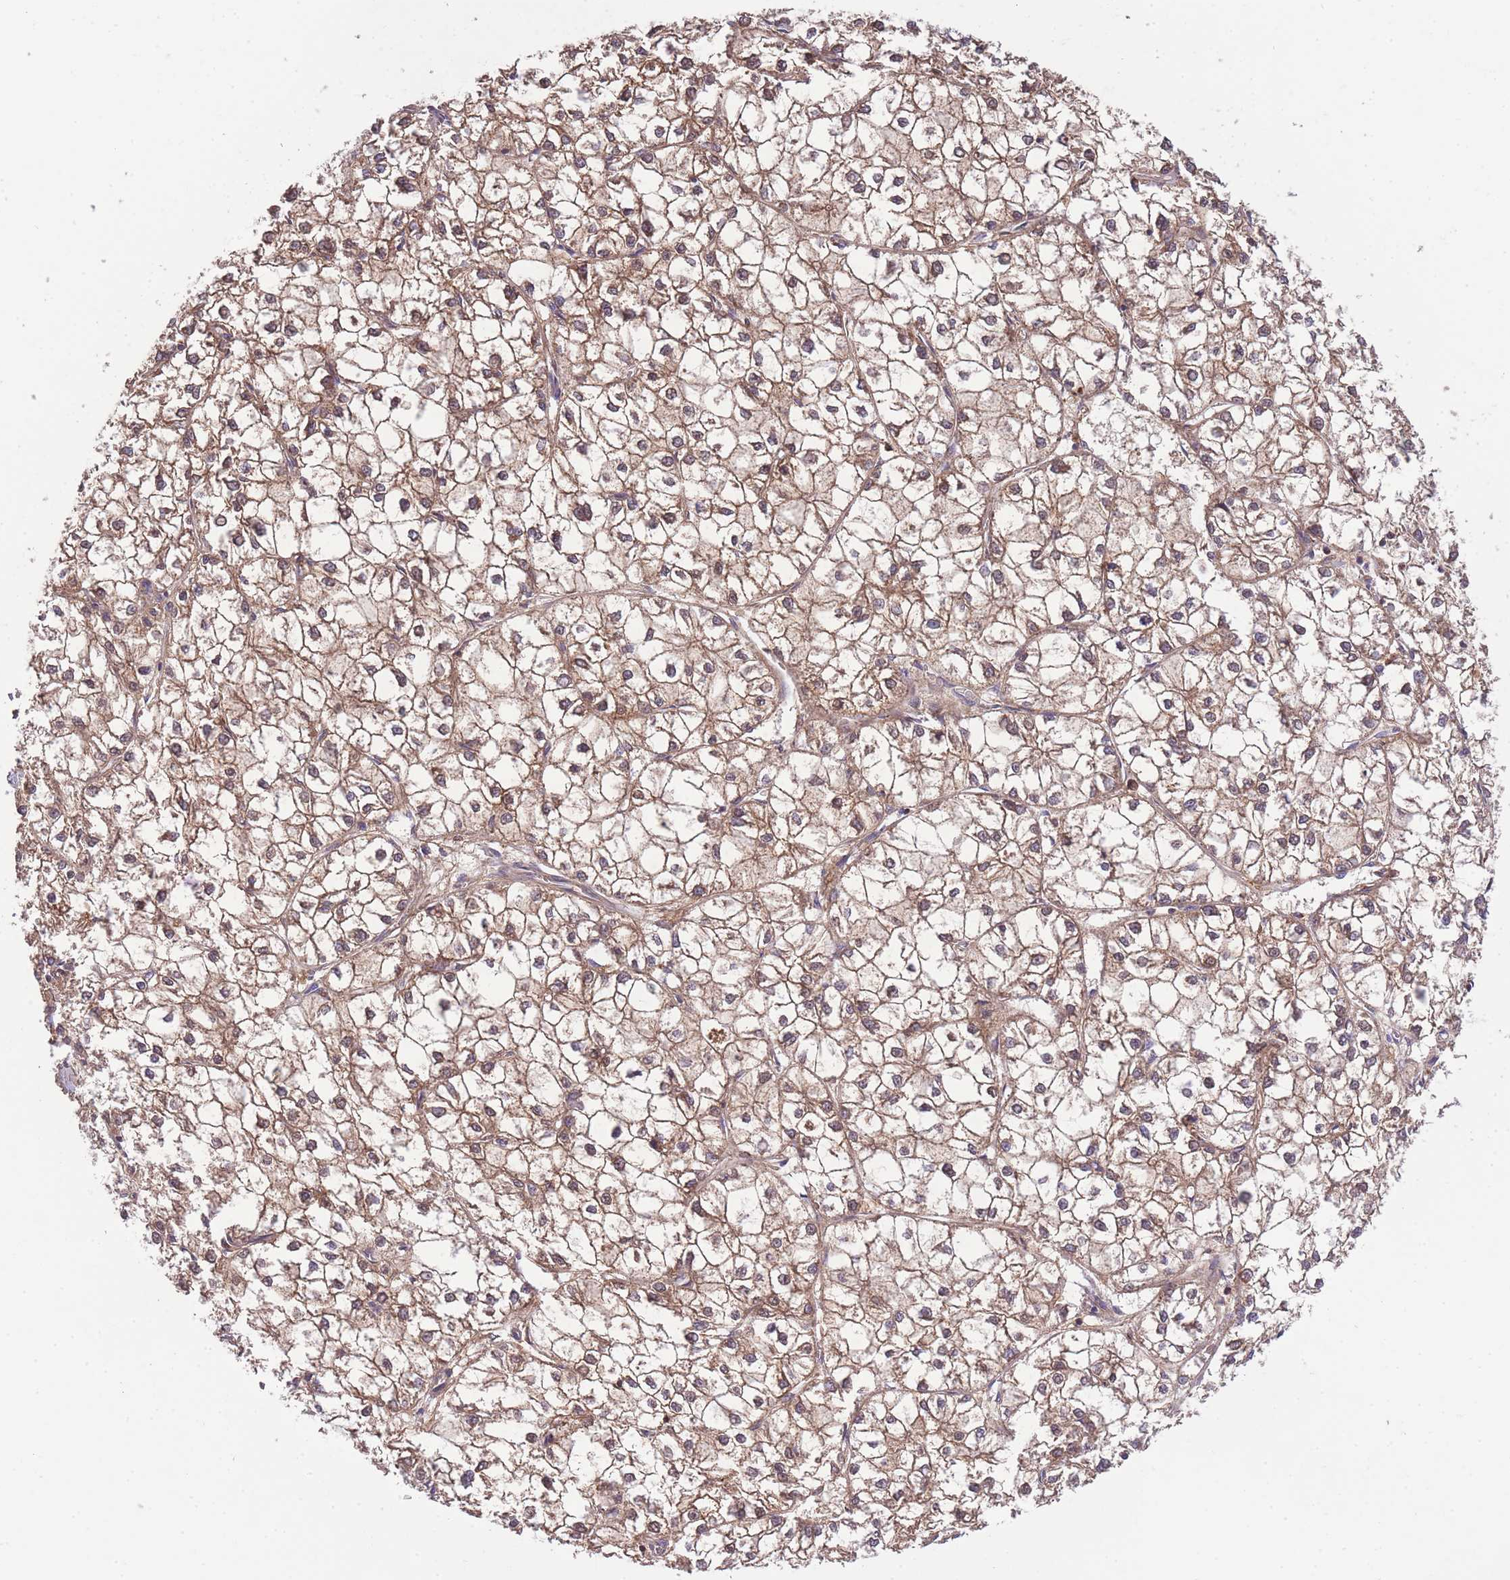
{"staining": {"intensity": "moderate", "quantity": ">75%", "location": "cytoplasmic/membranous"}, "tissue": "liver cancer", "cell_type": "Tumor cells", "image_type": "cancer", "snomed": [{"axis": "morphology", "description": "Carcinoma, Hepatocellular, NOS"}, {"axis": "topography", "description": "Liver"}], "caption": "Protein expression analysis of human liver hepatocellular carcinoma reveals moderate cytoplasmic/membranous positivity in about >75% of tumor cells.", "gene": "ST3GAL3", "patient": {"sex": "female", "age": 43}}